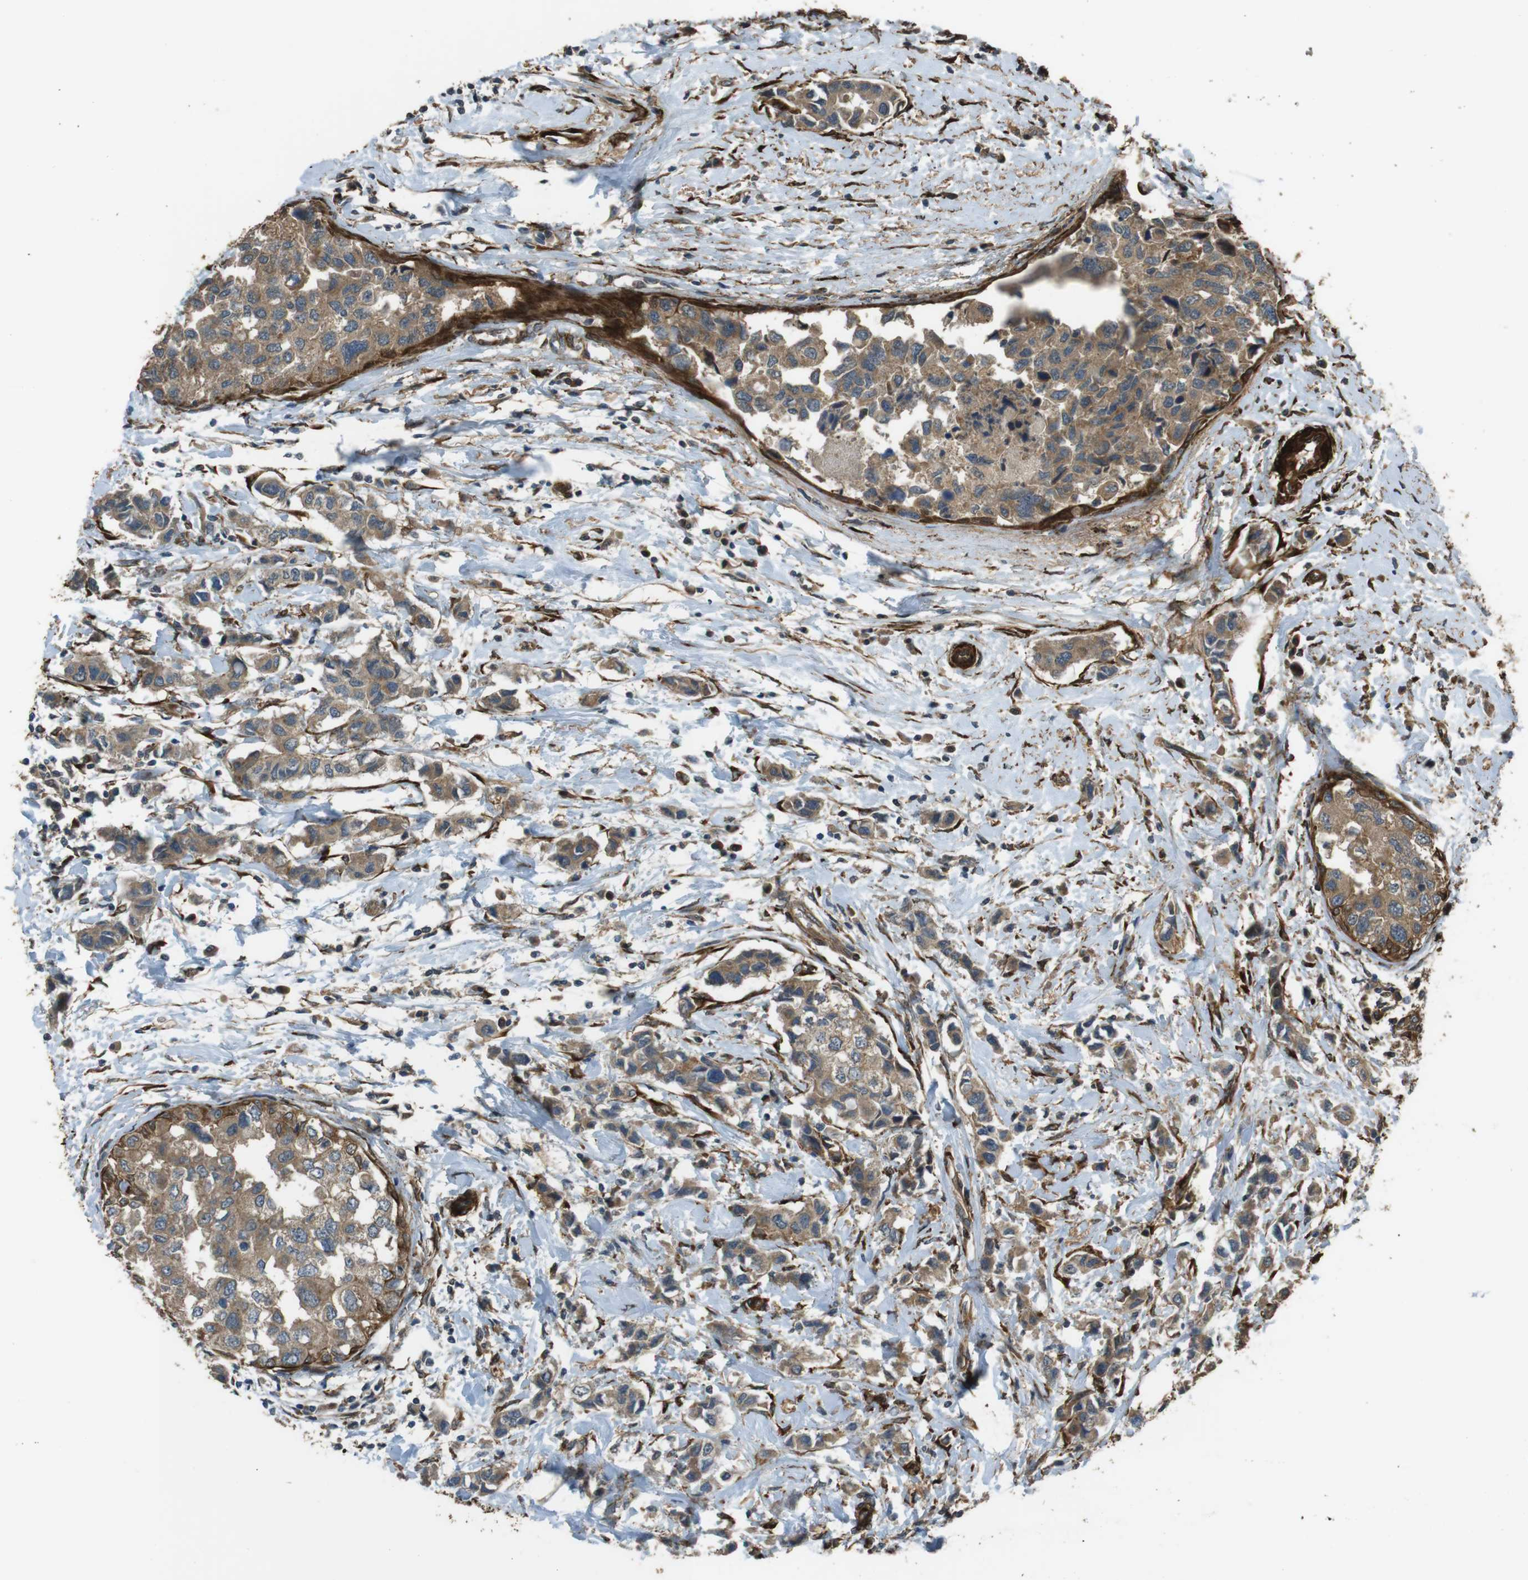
{"staining": {"intensity": "moderate", "quantity": ">75%", "location": "cytoplasmic/membranous"}, "tissue": "breast cancer", "cell_type": "Tumor cells", "image_type": "cancer", "snomed": [{"axis": "morphology", "description": "Normal tissue, NOS"}, {"axis": "morphology", "description": "Duct carcinoma"}, {"axis": "topography", "description": "Breast"}], "caption": "Immunohistochemical staining of breast cancer displays medium levels of moderate cytoplasmic/membranous protein positivity in about >75% of tumor cells.", "gene": "MSRB3", "patient": {"sex": "female", "age": 50}}